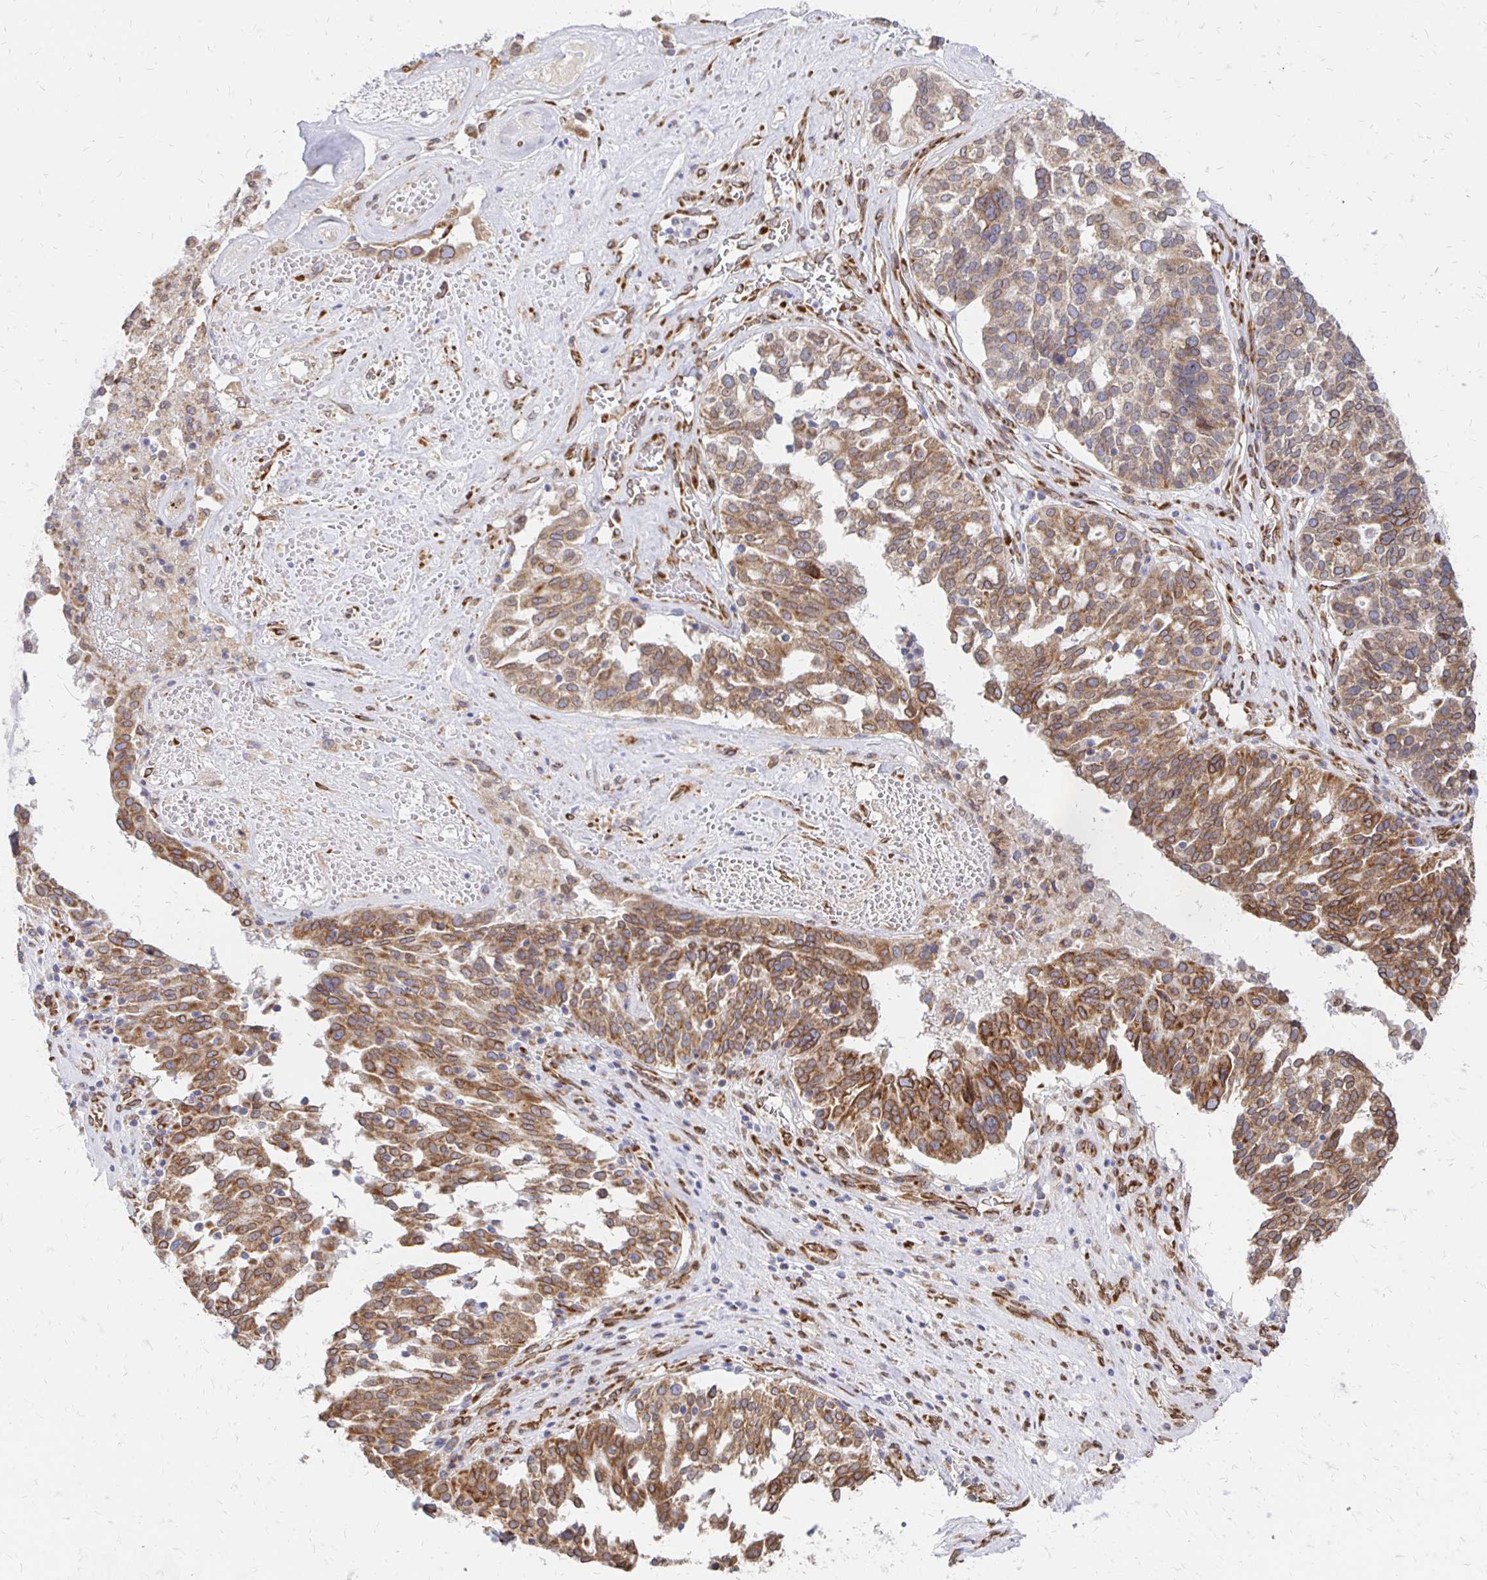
{"staining": {"intensity": "moderate", "quantity": ">75%", "location": "cytoplasmic/membranous,nuclear"}, "tissue": "ovarian cancer", "cell_type": "Tumor cells", "image_type": "cancer", "snomed": [{"axis": "morphology", "description": "Cystadenocarcinoma, serous, NOS"}, {"axis": "topography", "description": "Ovary"}], "caption": "The histopathology image displays a brown stain indicating the presence of a protein in the cytoplasmic/membranous and nuclear of tumor cells in serous cystadenocarcinoma (ovarian). (Brightfield microscopy of DAB IHC at high magnification).", "gene": "PELI3", "patient": {"sex": "female", "age": 59}}